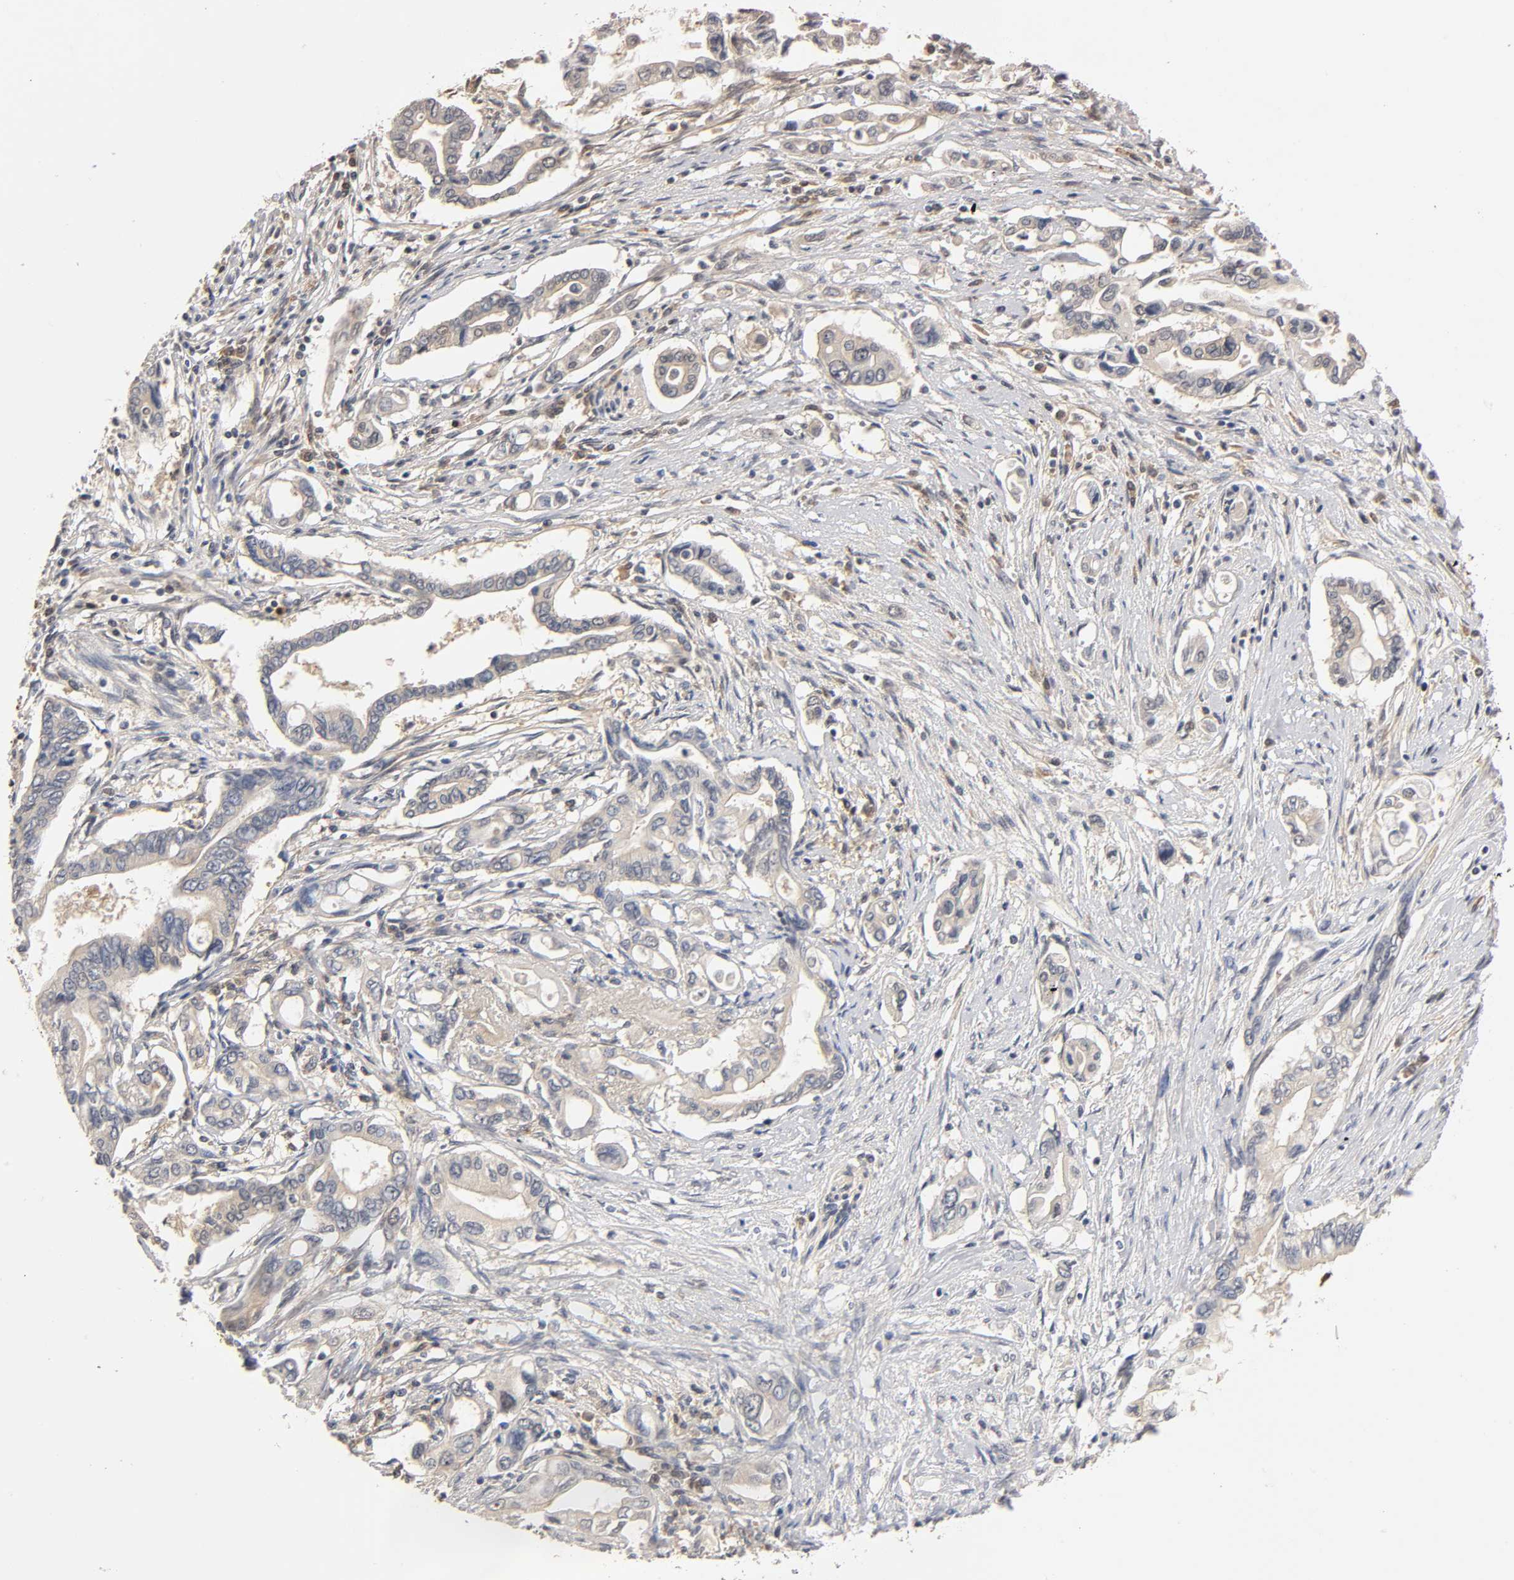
{"staining": {"intensity": "negative", "quantity": "none", "location": "none"}, "tissue": "pancreatic cancer", "cell_type": "Tumor cells", "image_type": "cancer", "snomed": [{"axis": "morphology", "description": "Adenocarcinoma, NOS"}, {"axis": "topography", "description": "Pancreas"}], "caption": "A micrograph of human pancreatic cancer (adenocarcinoma) is negative for staining in tumor cells.", "gene": "PDE5A", "patient": {"sex": "female", "age": 57}}